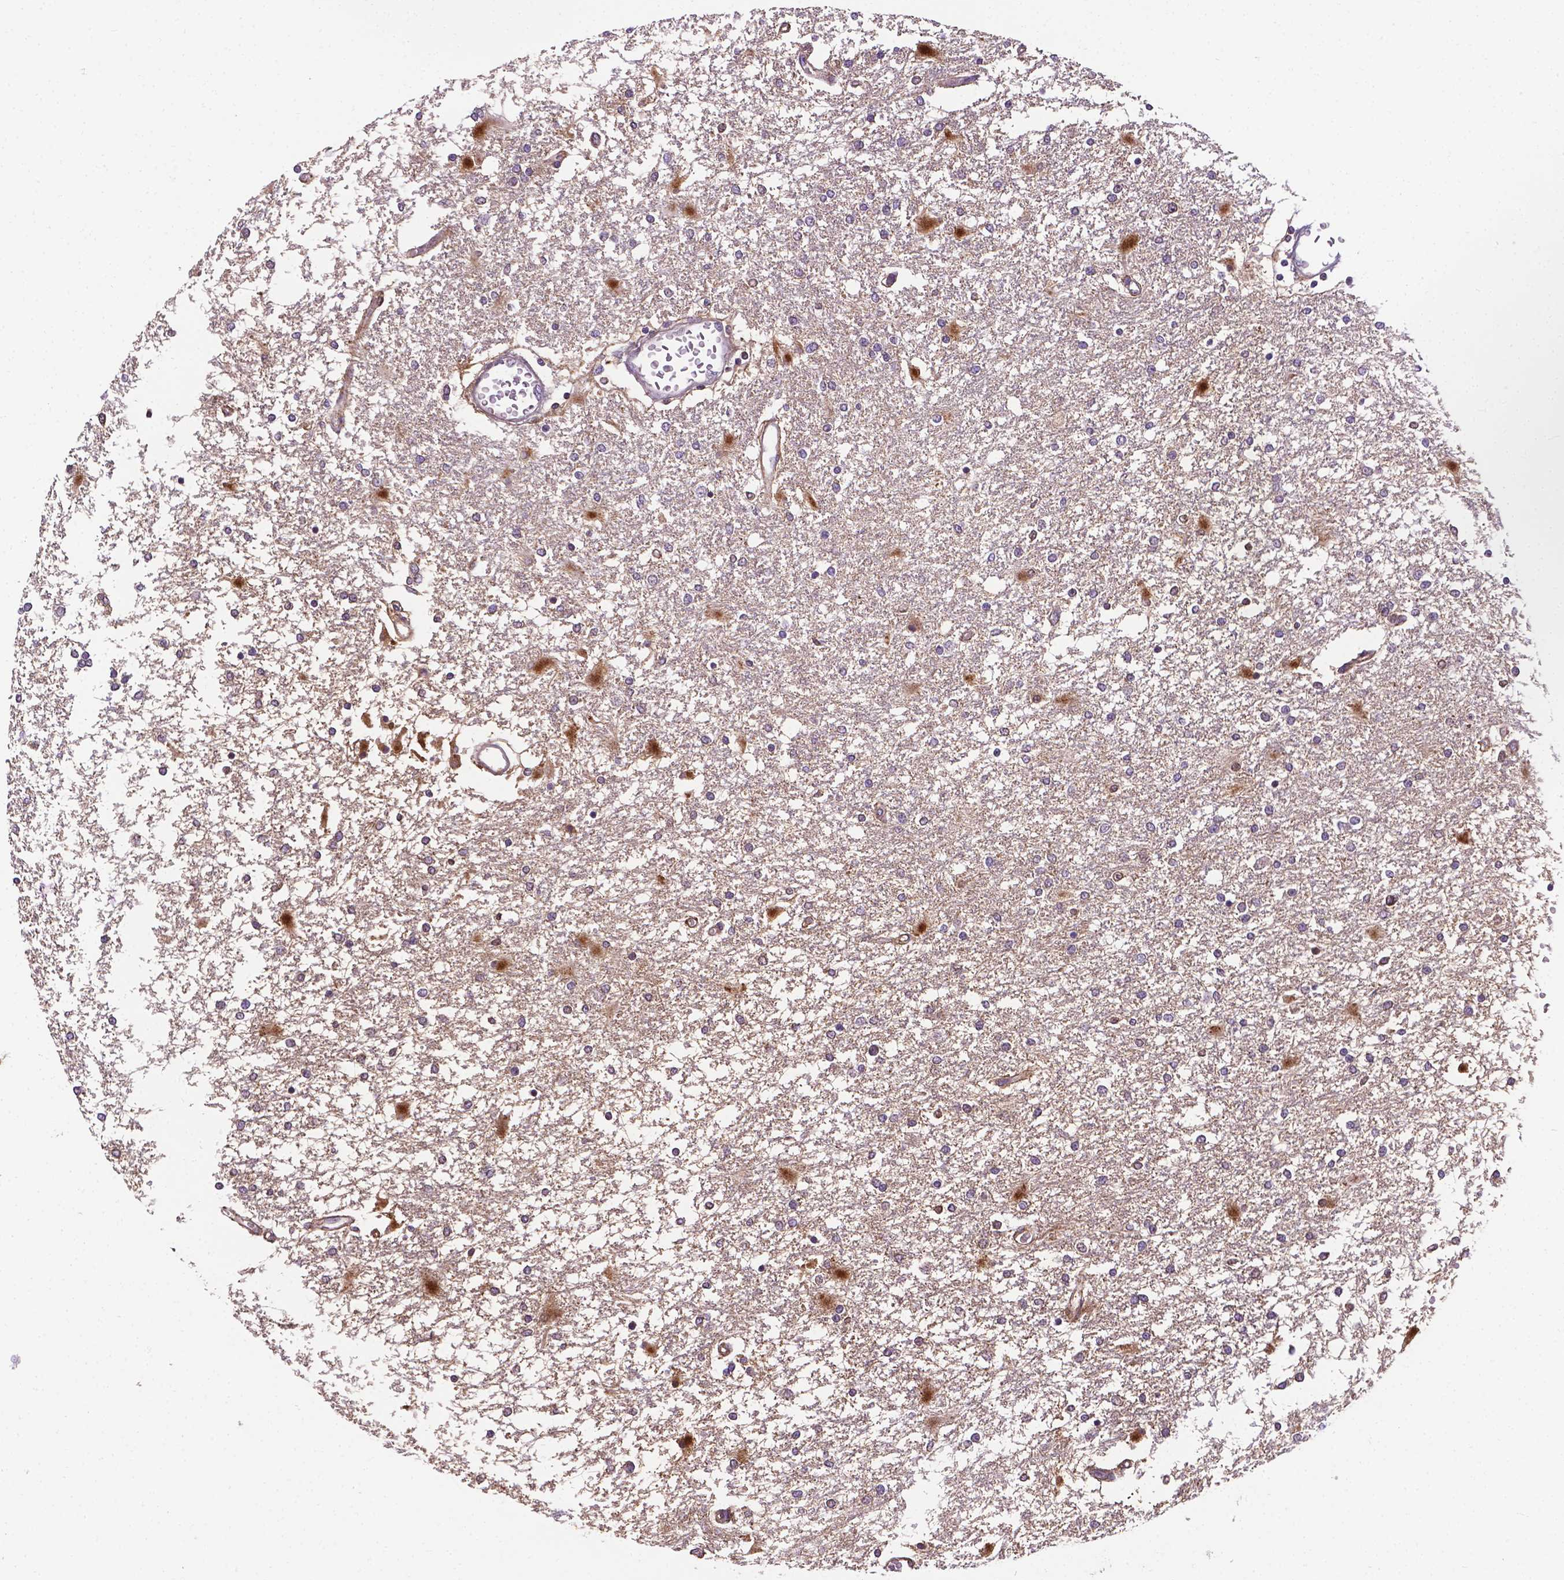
{"staining": {"intensity": "negative", "quantity": "none", "location": "none"}, "tissue": "glioma", "cell_type": "Tumor cells", "image_type": "cancer", "snomed": [{"axis": "morphology", "description": "Glioma, malignant, High grade"}, {"axis": "topography", "description": "Cerebral cortex"}], "caption": "The immunohistochemistry micrograph has no significant positivity in tumor cells of glioma tissue.", "gene": "APOE", "patient": {"sex": "male", "age": 79}}